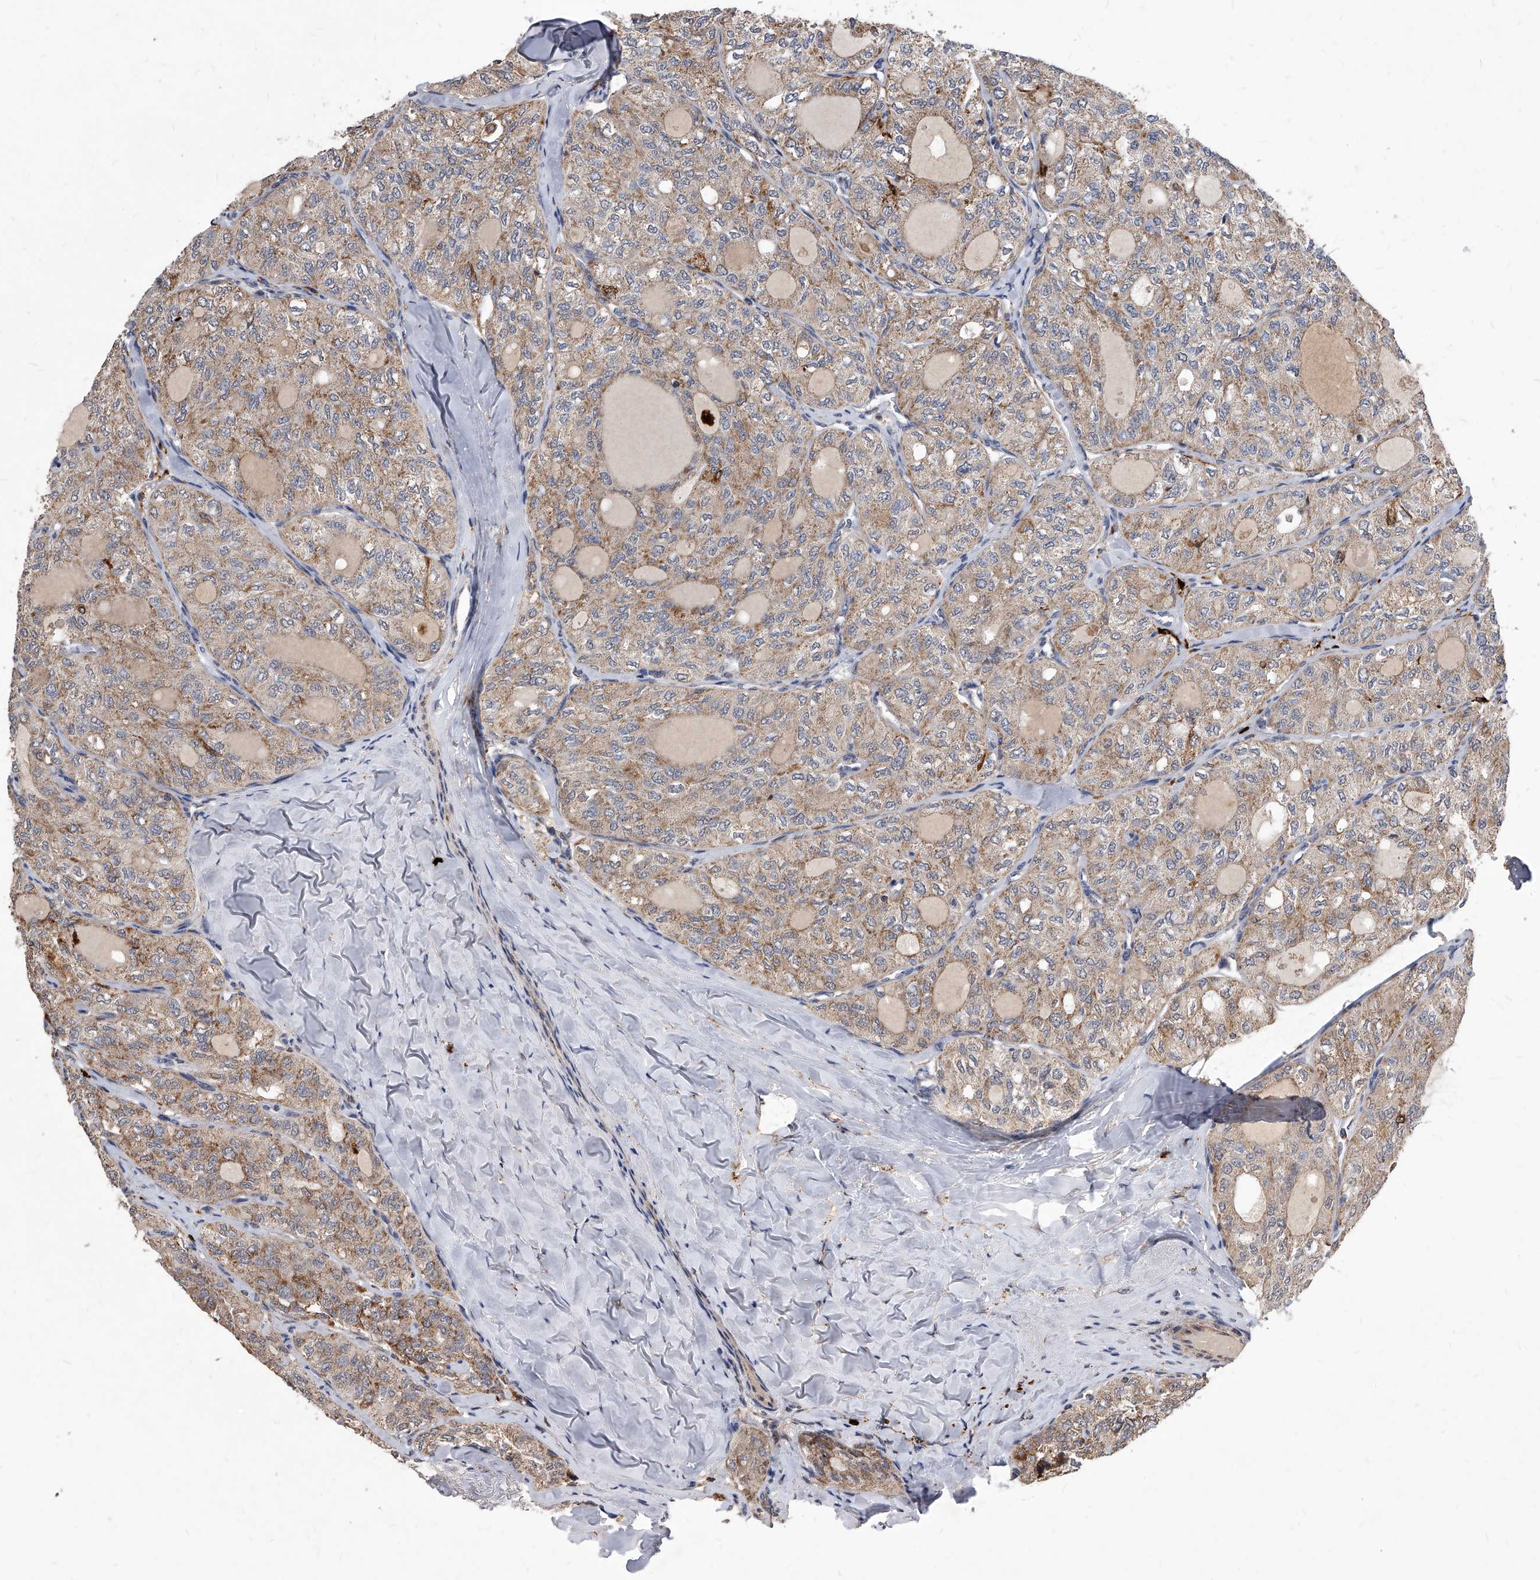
{"staining": {"intensity": "weak", "quantity": ">75%", "location": "cytoplasmic/membranous"}, "tissue": "thyroid cancer", "cell_type": "Tumor cells", "image_type": "cancer", "snomed": [{"axis": "morphology", "description": "Follicular adenoma carcinoma, NOS"}, {"axis": "topography", "description": "Thyroid gland"}], "caption": "Immunohistochemistry micrograph of neoplastic tissue: thyroid follicular adenoma carcinoma stained using IHC reveals low levels of weak protein expression localized specifically in the cytoplasmic/membranous of tumor cells, appearing as a cytoplasmic/membranous brown color.", "gene": "SOBP", "patient": {"sex": "male", "age": 75}}